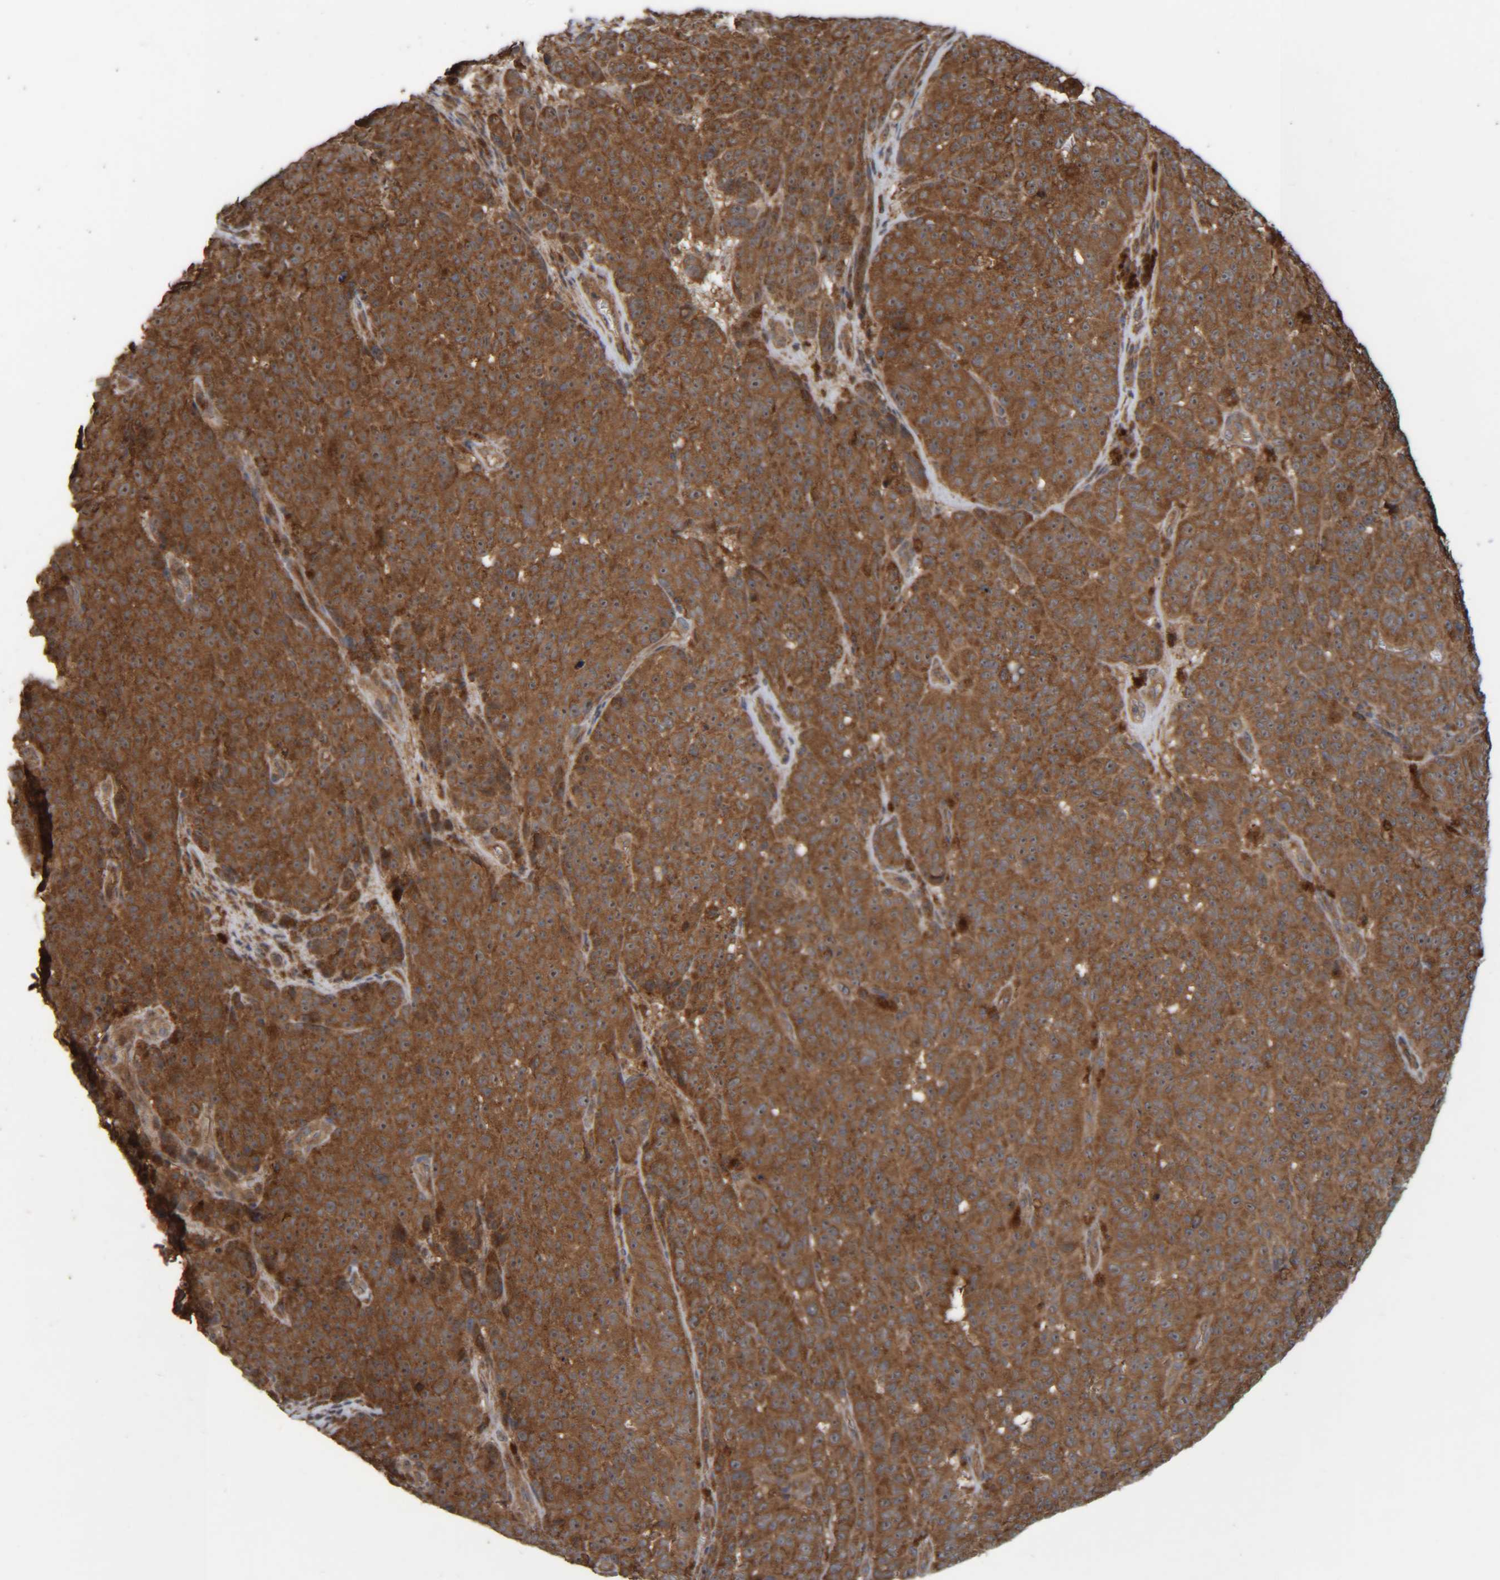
{"staining": {"intensity": "strong", "quantity": ">75%", "location": "cytoplasmic/membranous"}, "tissue": "melanoma", "cell_type": "Tumor cells", "image_type": "cancer", "snomed": [{"axis": "morphology", "description": "Malignant melanoma, NOS"}, {"axis": "topography", "description": "Skin"}], "caption": "Approximately >75% of tumor cells in malignant melanoma display strong cytoplasmic/membranous protein positivity as visualized by brown immunohistochemical staining.", "gene": "CCDC57", "patient": {"sex": "female", "age": 82}}